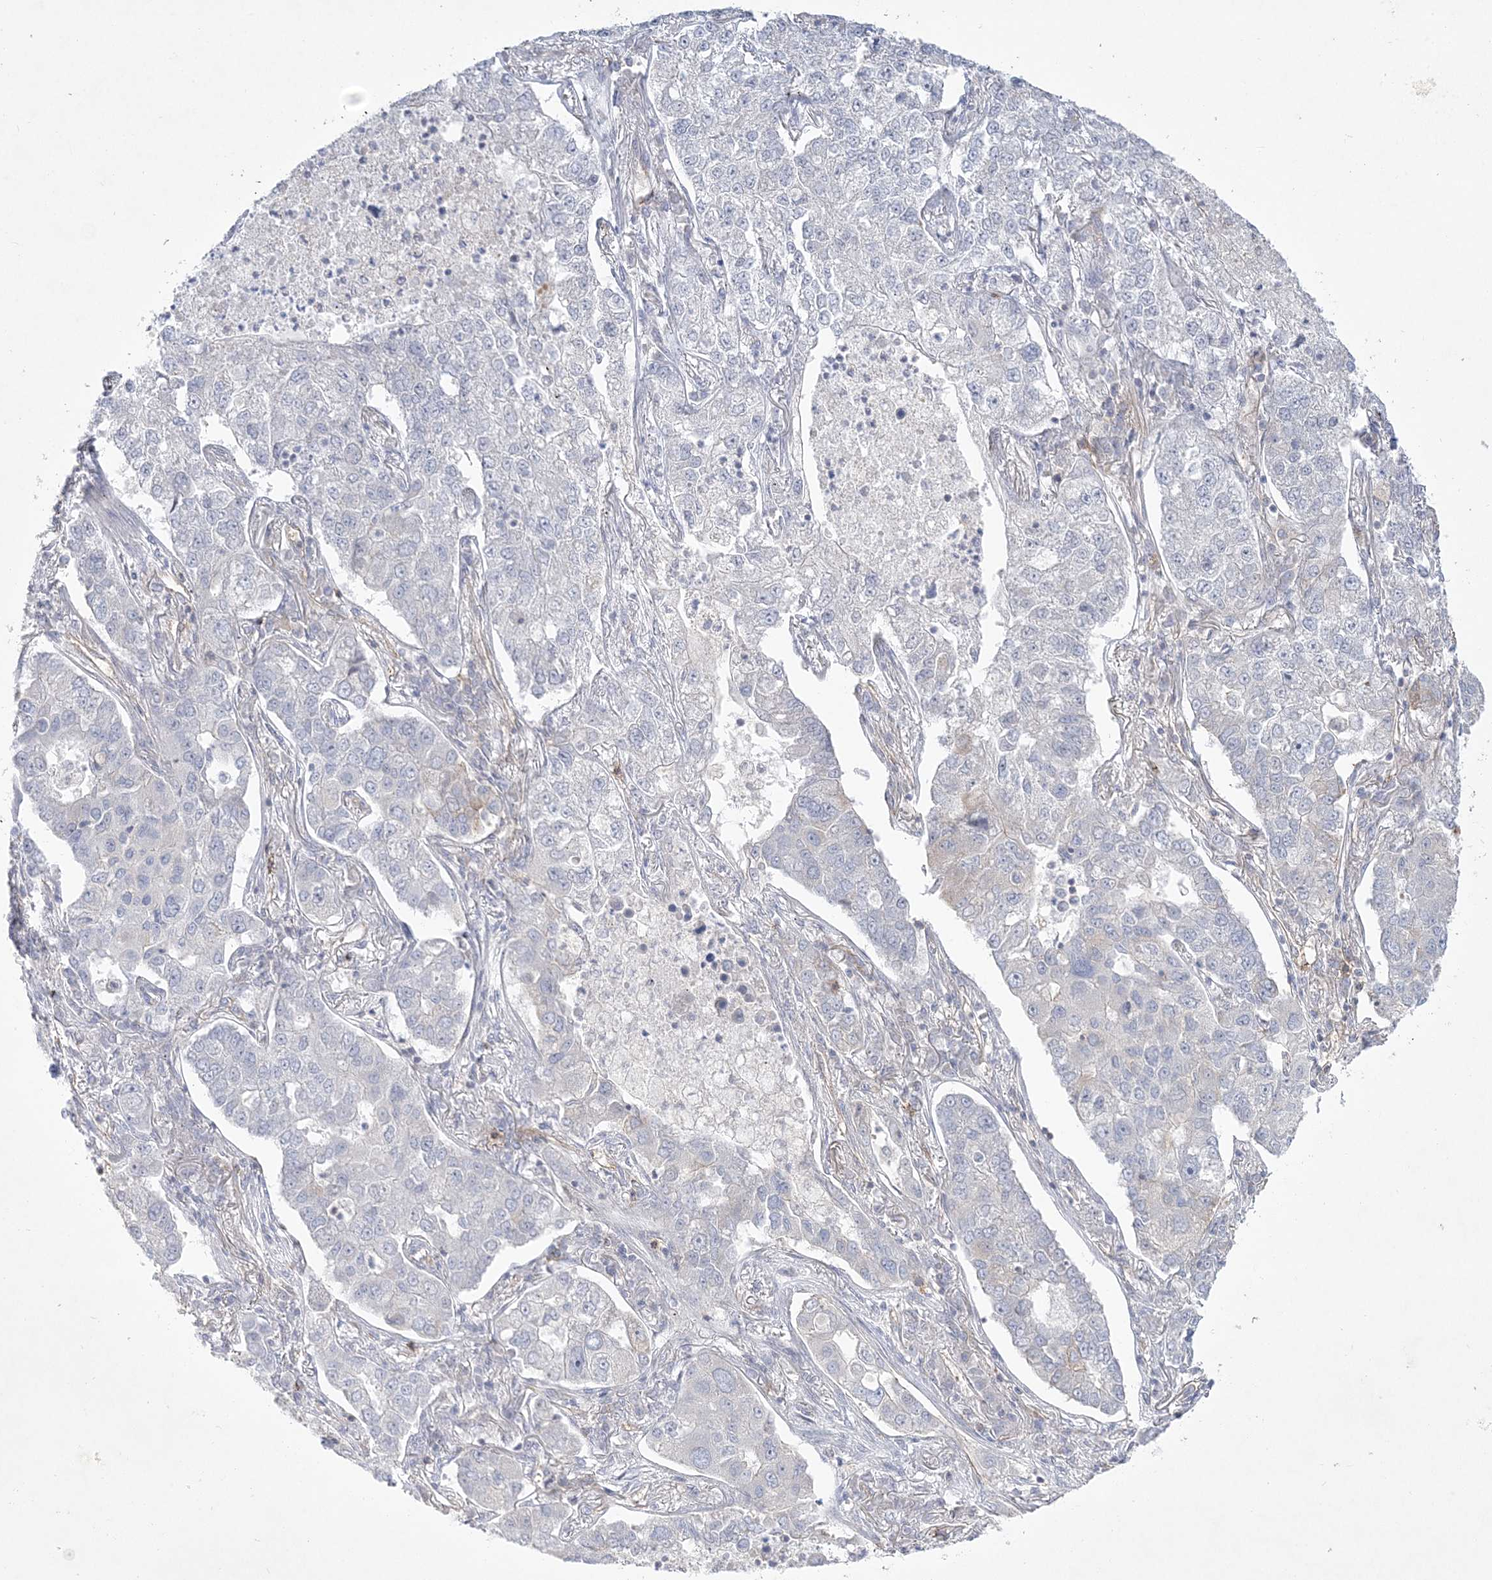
{"staining": {"intensity": "moderate", "quantity": "<25%", "location": "cytoplasmic/membranous"}, "tissue": "lung cancer", "cell_type": "Tumor cells", "image_type": "cancer", "snomed": [{"axis": "morphology", "description": "Adenocarcinoma, NOS"}, {"axis": "topography", "description": "Lung"}], "caption": "Adenocarcinoma (lung) stained for a protein demonstrates moderate cytoplasmic/membranous positivity in tumor cells.", "gene": "ADAMTS12", "patient": {"sex": "male", "age": 49}}